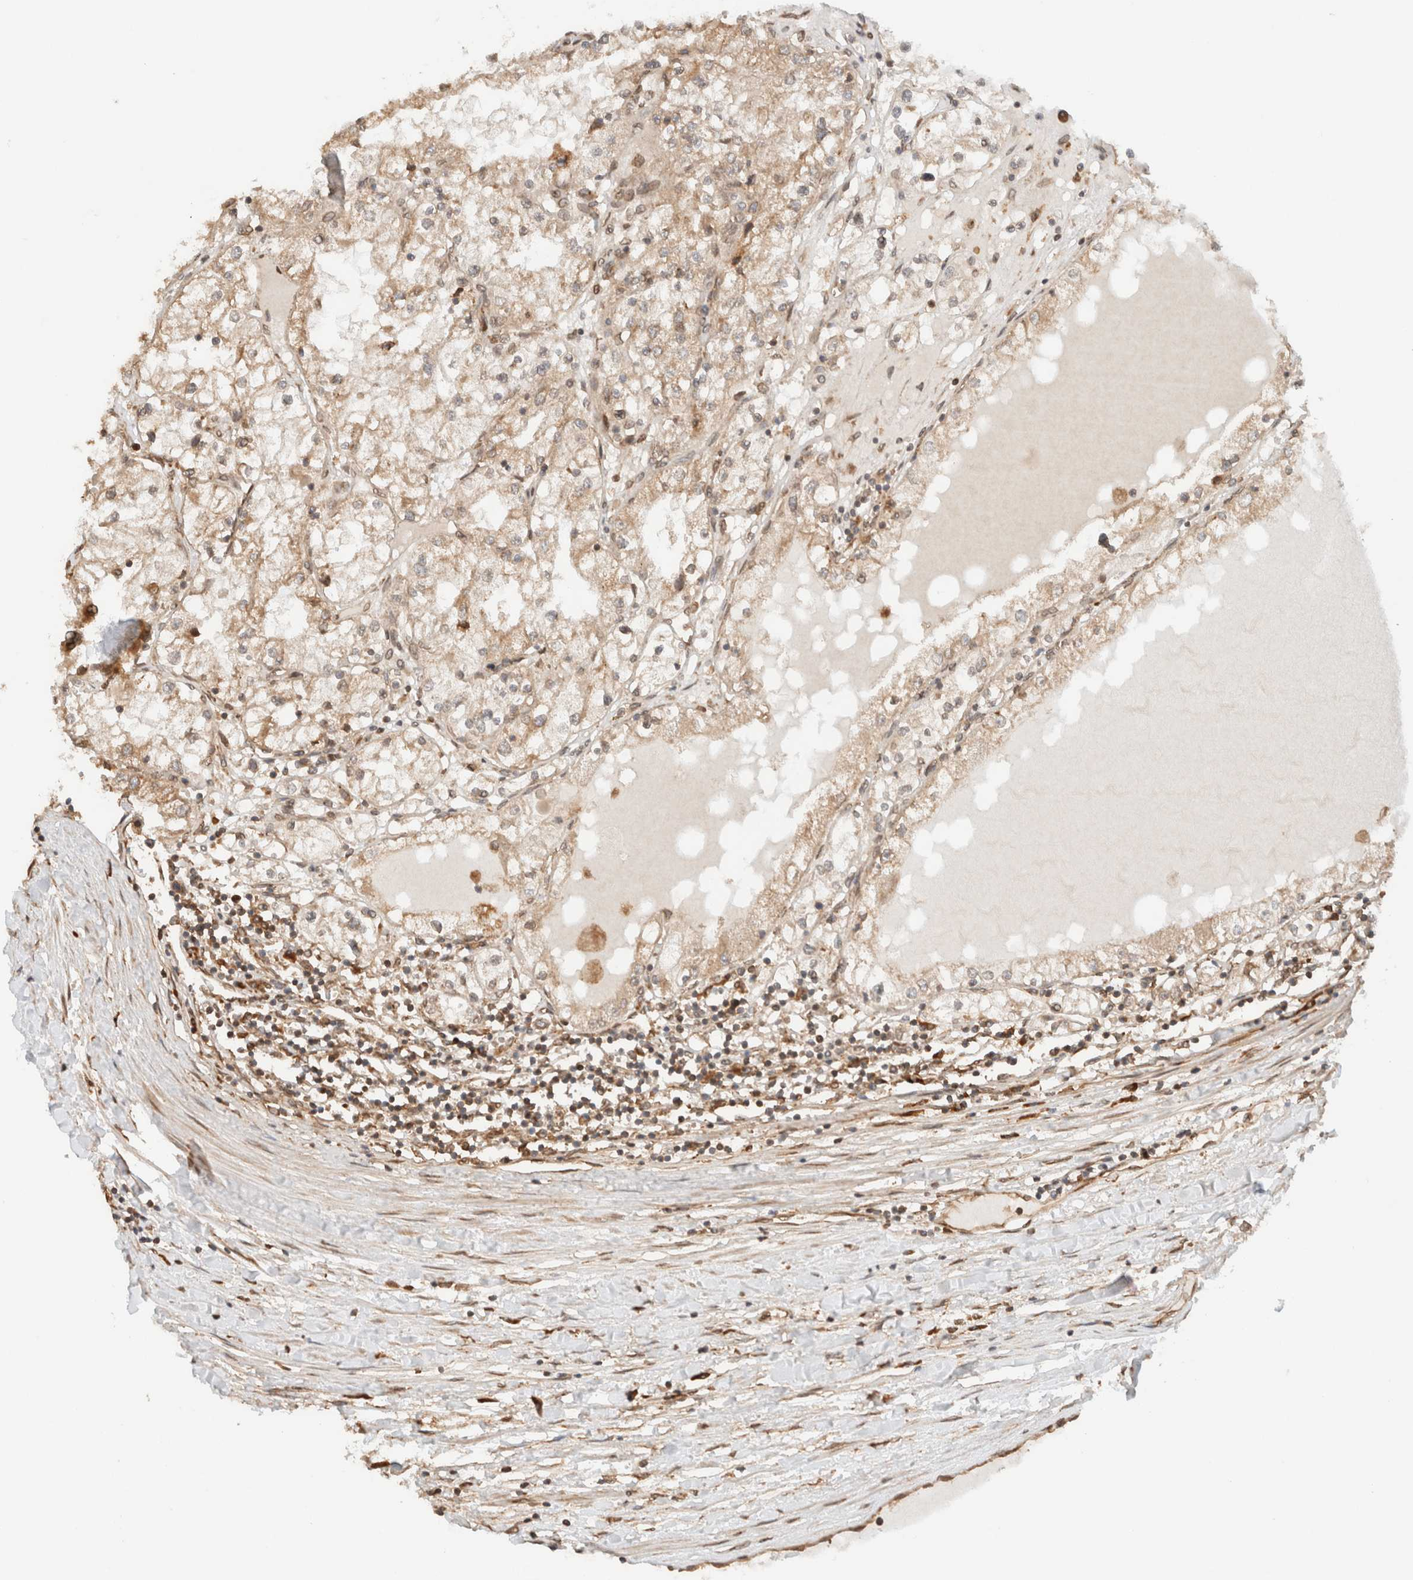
{"staining": {"intensity": "weak", "quantity": ">75%", "location": "cytoplasmic/membranous"}, "tissue": "renal cancer", "cell_type": "Tumor cells", "image_type": "cancer", "snomed": [{"axis": "morphology", "description": "Adenocarcinoma, NOS"}, {"axis": "topography", "description": "Kidney"}], "caption": "A brown stain labels weak cytoplasmic/membranous positivity of a protein in human renal cancer tumor cells.", "gene": "ARFGEF2", "patient": {"sex": "male", "age": 68}}